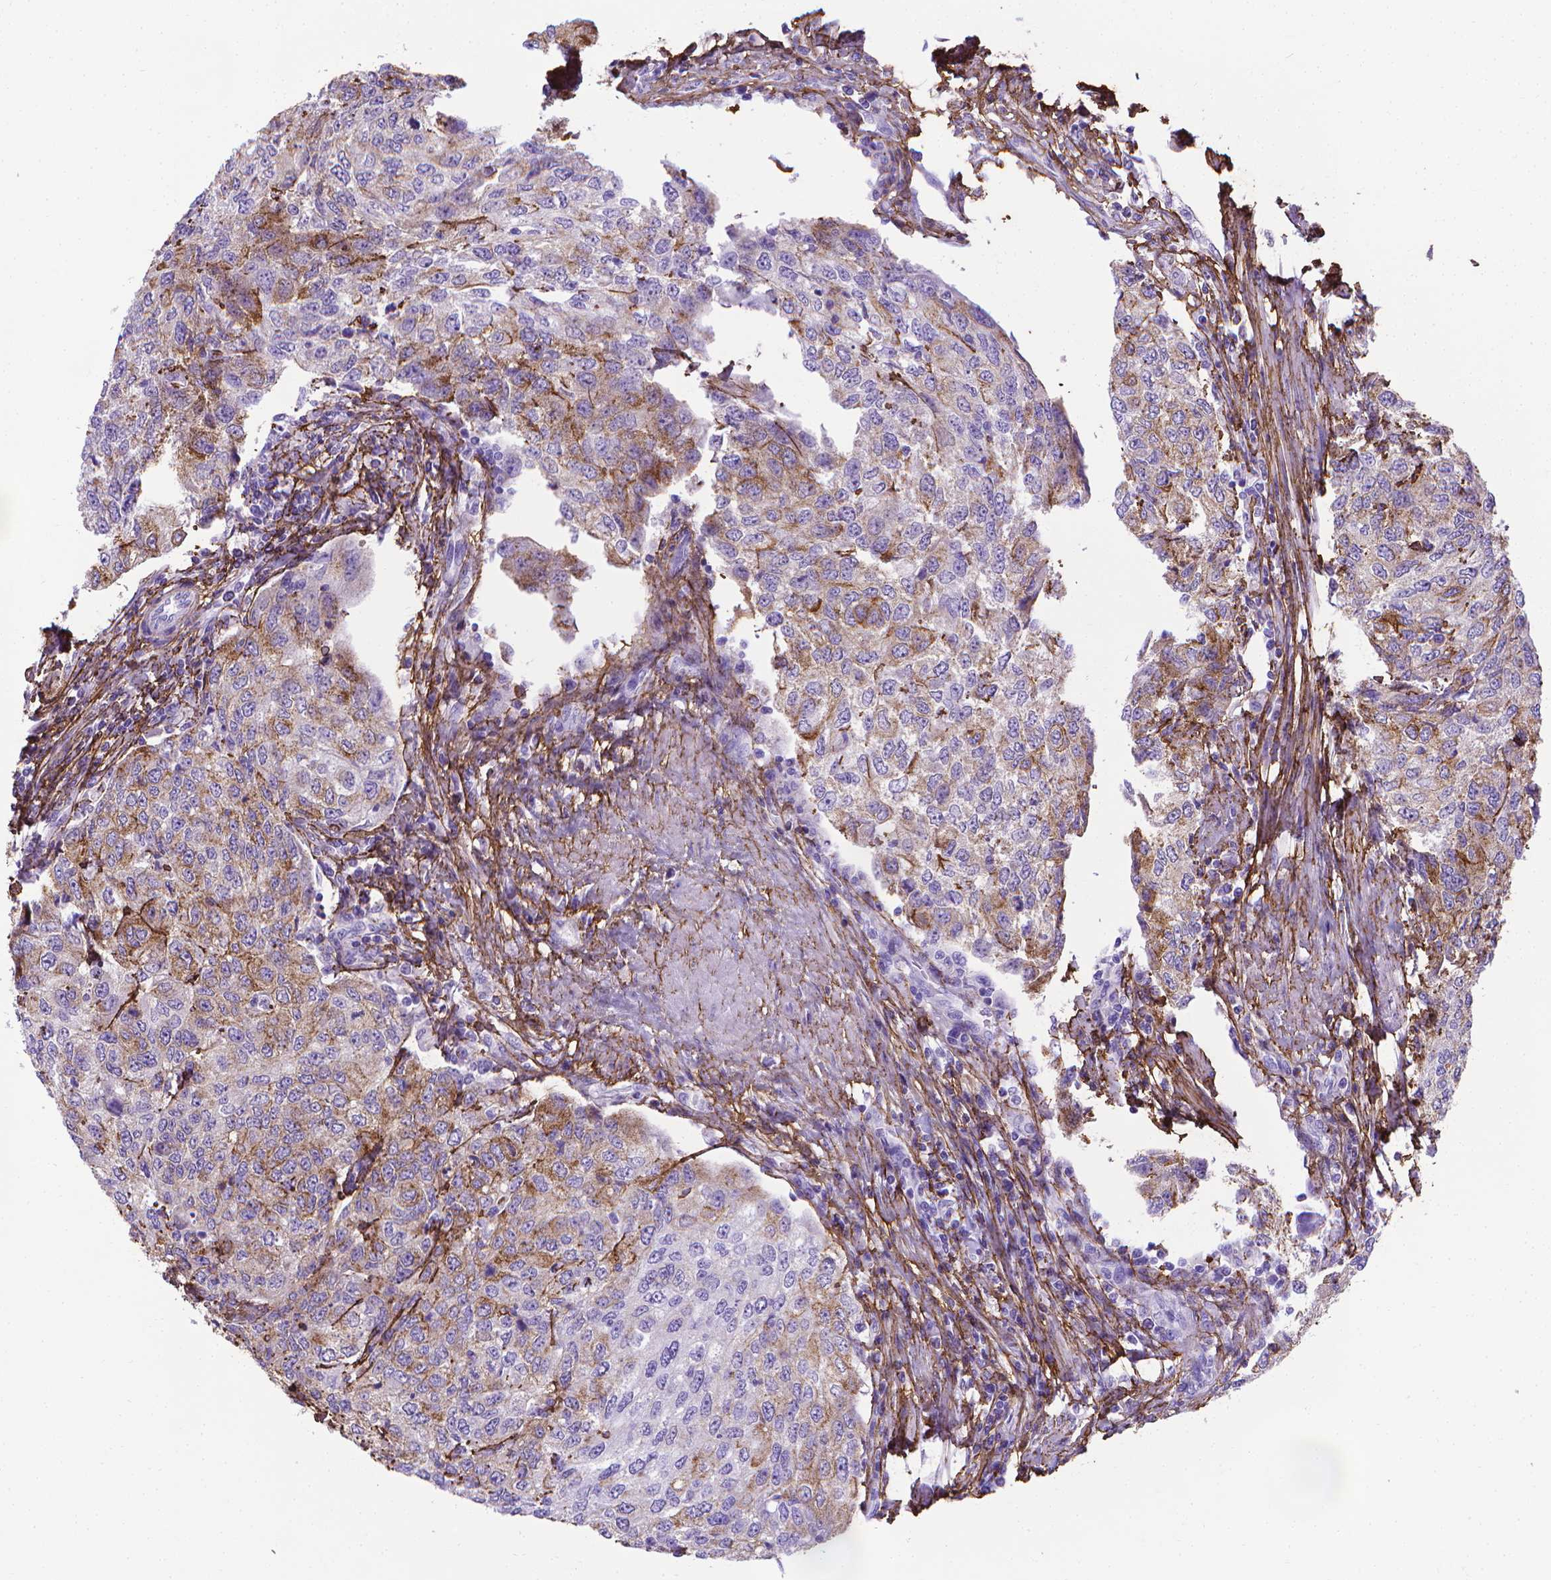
{"staining": {"intensity": "negative", "quantity": "none", "location": "none"}, "tissue": "urothelial cancer", "cell_type": "Tumor cells", "image_type": "cancer", "snomed": [{"axis": "morphology", "description": "Urothelial carcinoma, High grade"}, {"axis": "topography", "description": "Urinary bladder"}], "caption": "The IHC photomicrograph has no significant staining in tumor cells of high-grade urothelial carcinoma tissue. (Brightfield microscopy of DAB (3,3'-diaminobenzidine) immunohistochemistry at high magnification).", "gene": "MFAP2", "patient": {"sex": "female", "age": 78}}